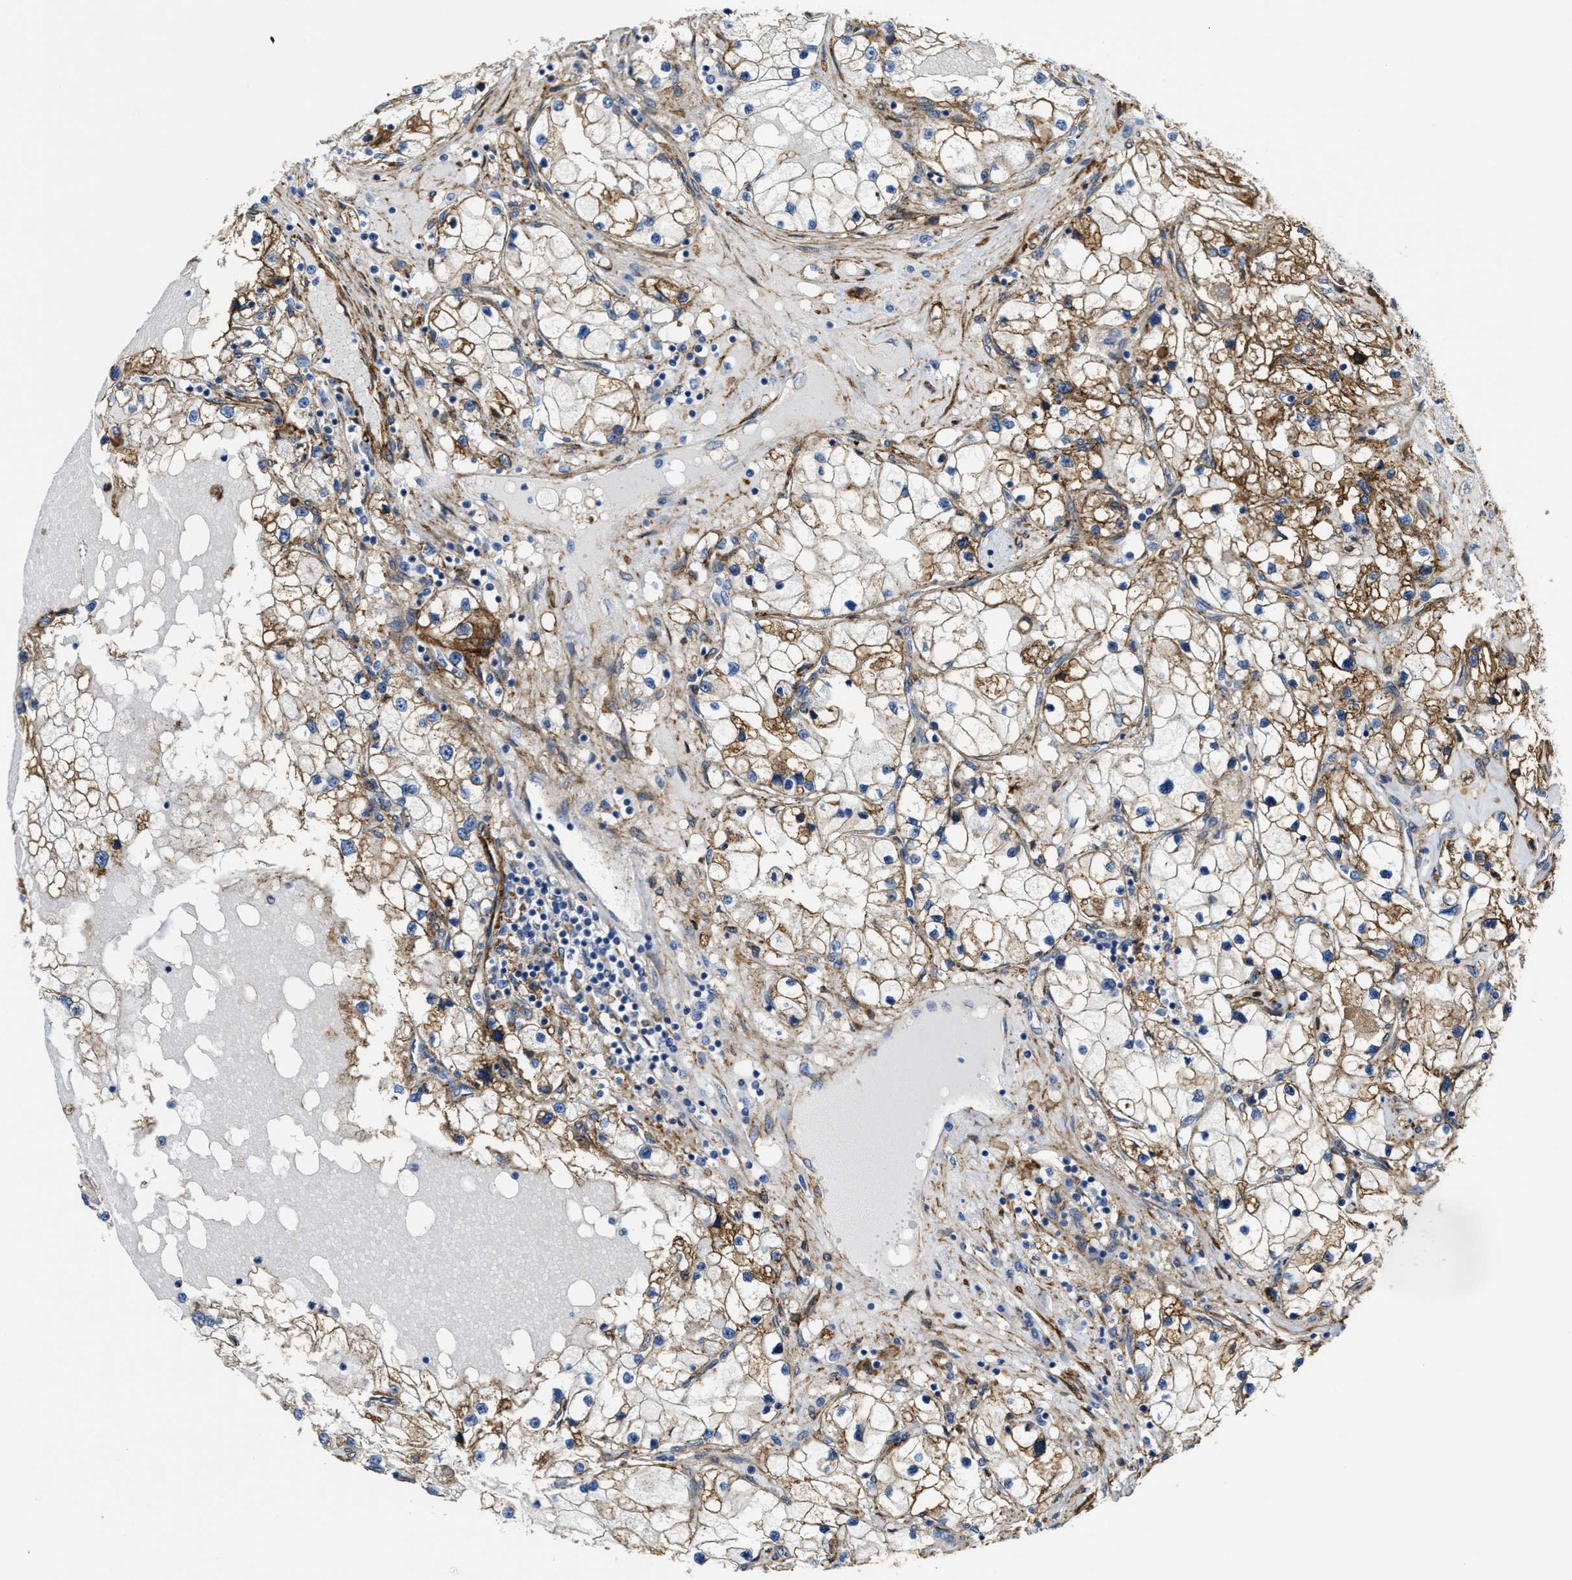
{"staining": {"intensity": "moderate", "quantity": ">75%", "location": "cytoplasmic/membranous"}, "tissue": "renal cancer", "cell_type": "Tumor cells", "image_type": "cancer", "snomed": [{"axis": "morphology", "description": "Adenocarcinoma, NOS"}, {"axis": "topography", "description": "Kidney"}], "caption": "A high-resolution histopathology image shows immunohistochemistry staining of renal adenocarcinoma, which shows moderate cytoplasmic/membranous positivity in approximately >75% of tumor cells.", "gene": "NAB1", "patient": {"sex": "male", "age": 68}}